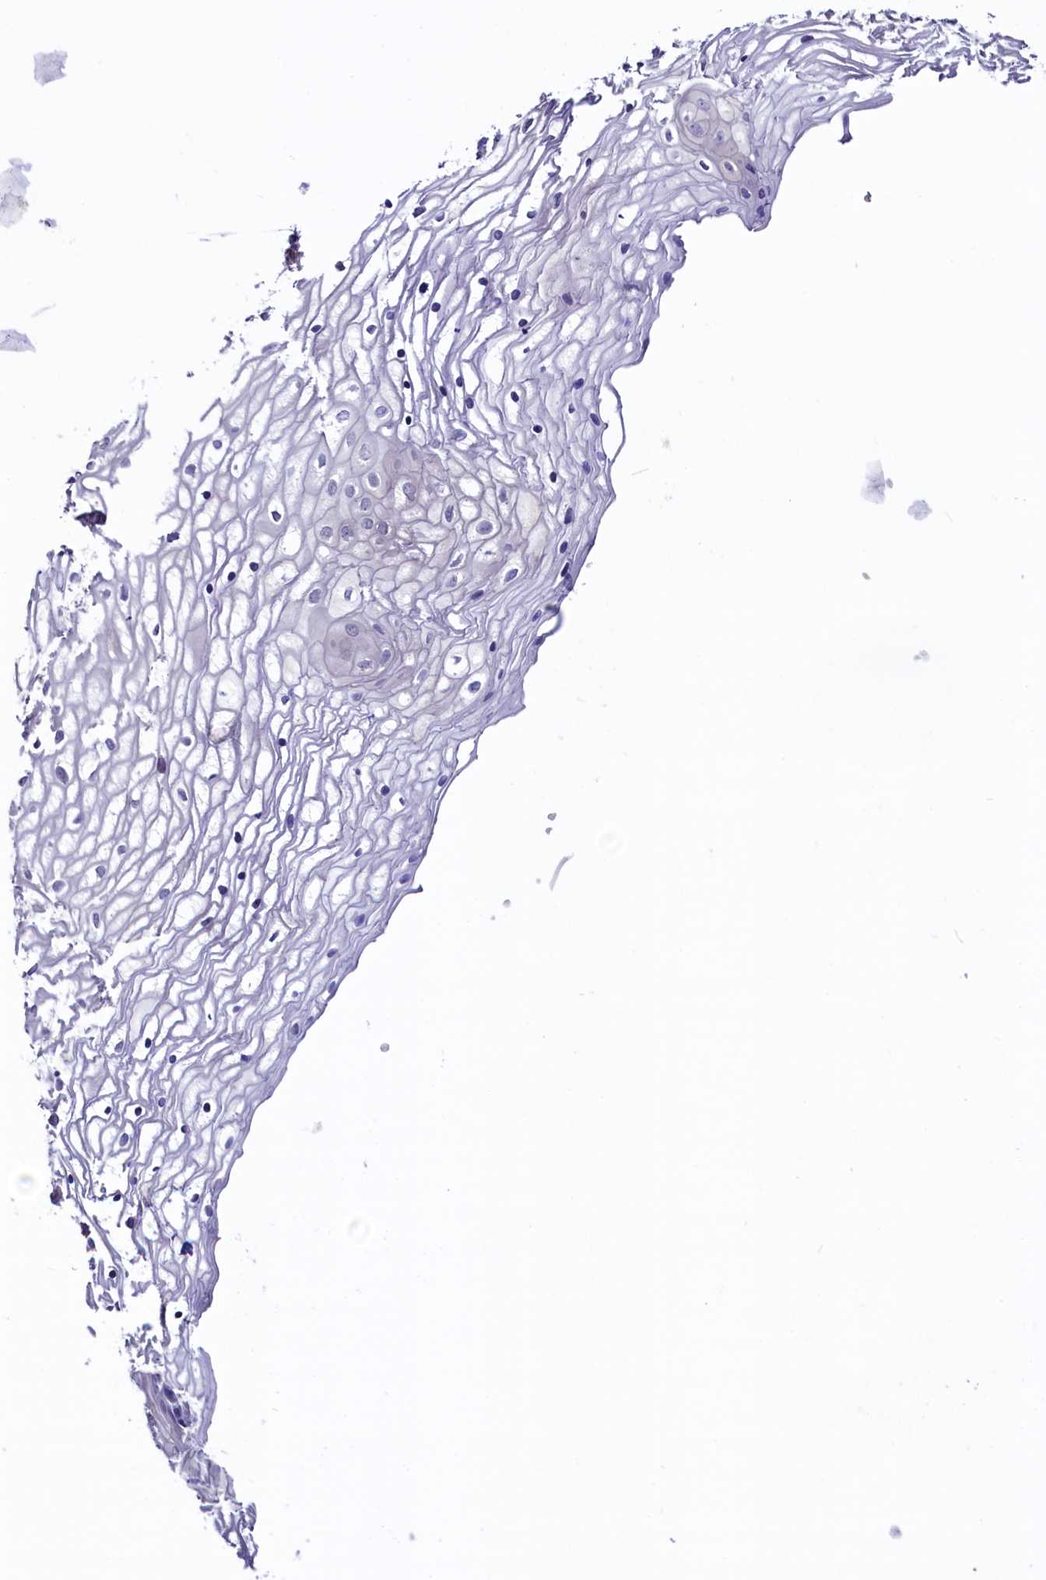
{"staining": {"intensity": "negative", "quantity": "none", "location": "none"}, "tissue": "vagina", "cell_type": "Squamous epithelial cells", "image_type": "normal", "snomed": [{"axis": "morphology", "description": "Normal tissue, NOS"}, {"axis": "topography", "description": "Vagina"}], "caption": "Photomicrograph shows no protein positivity in squamous epithelial cells of normal vagina. (DAB (3,3'-diaminobenzidine) immunohistochemistry (IHC) with hematoxylin counter stain).", "gene": "CIAPIN1", "patient": {"sex": "female", "age": 34}}